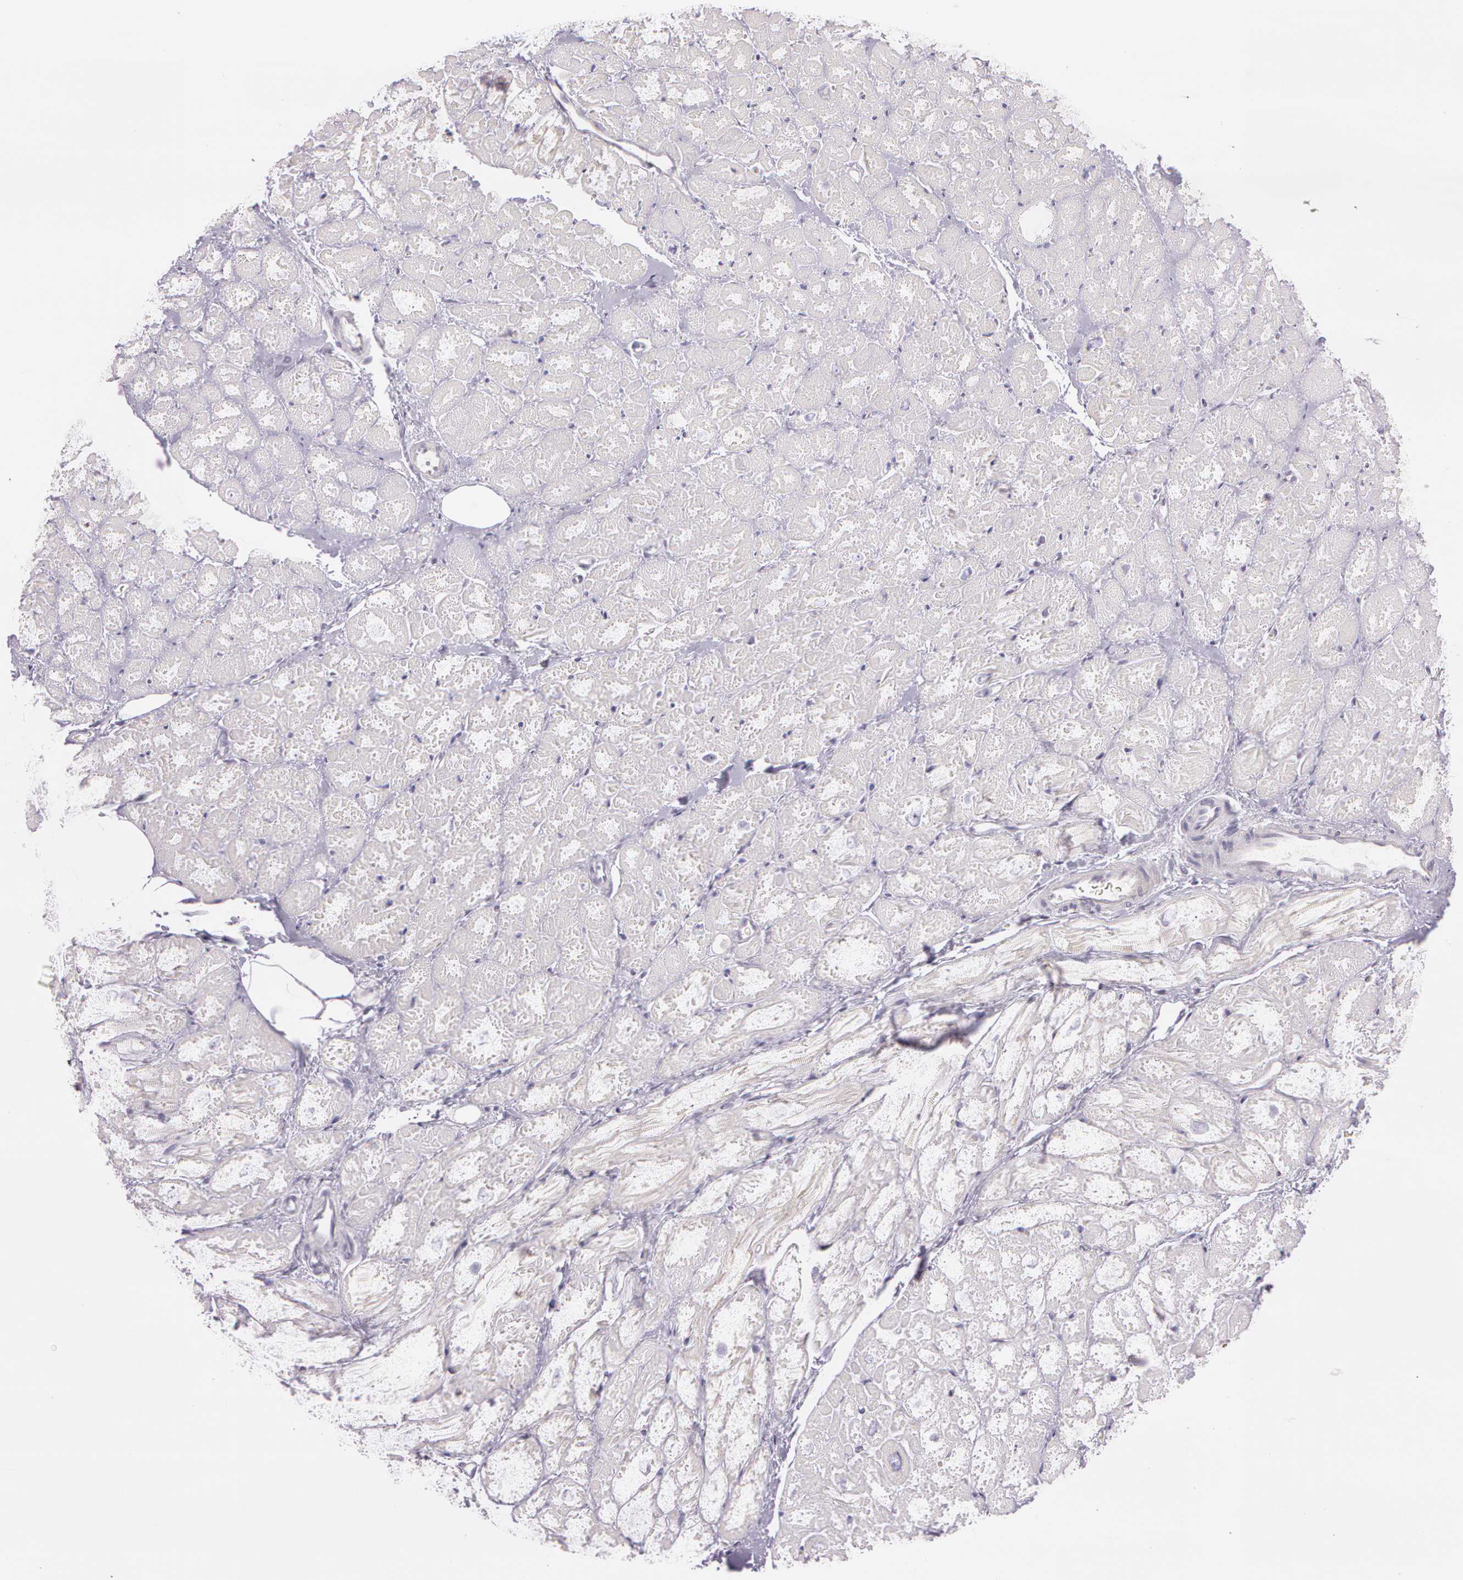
{"staining": {"intensity": "negative", "quantity": "none", "location": "none"}, "tissue": "heart muscle", "cell_type": "Cardiomyocytes", "image_type": "normal", "snomed": [{"axis": "morphology", "description": "Normal tissue, NOS"}, {"axis": "topography", "description": "Heart"}], "caption": "This is an IHC micrograph of benign heart muscle. There is no staining in cardiomyocytes.", "gene": "OTC", "patient": {"sex": "male", "age": 49}}